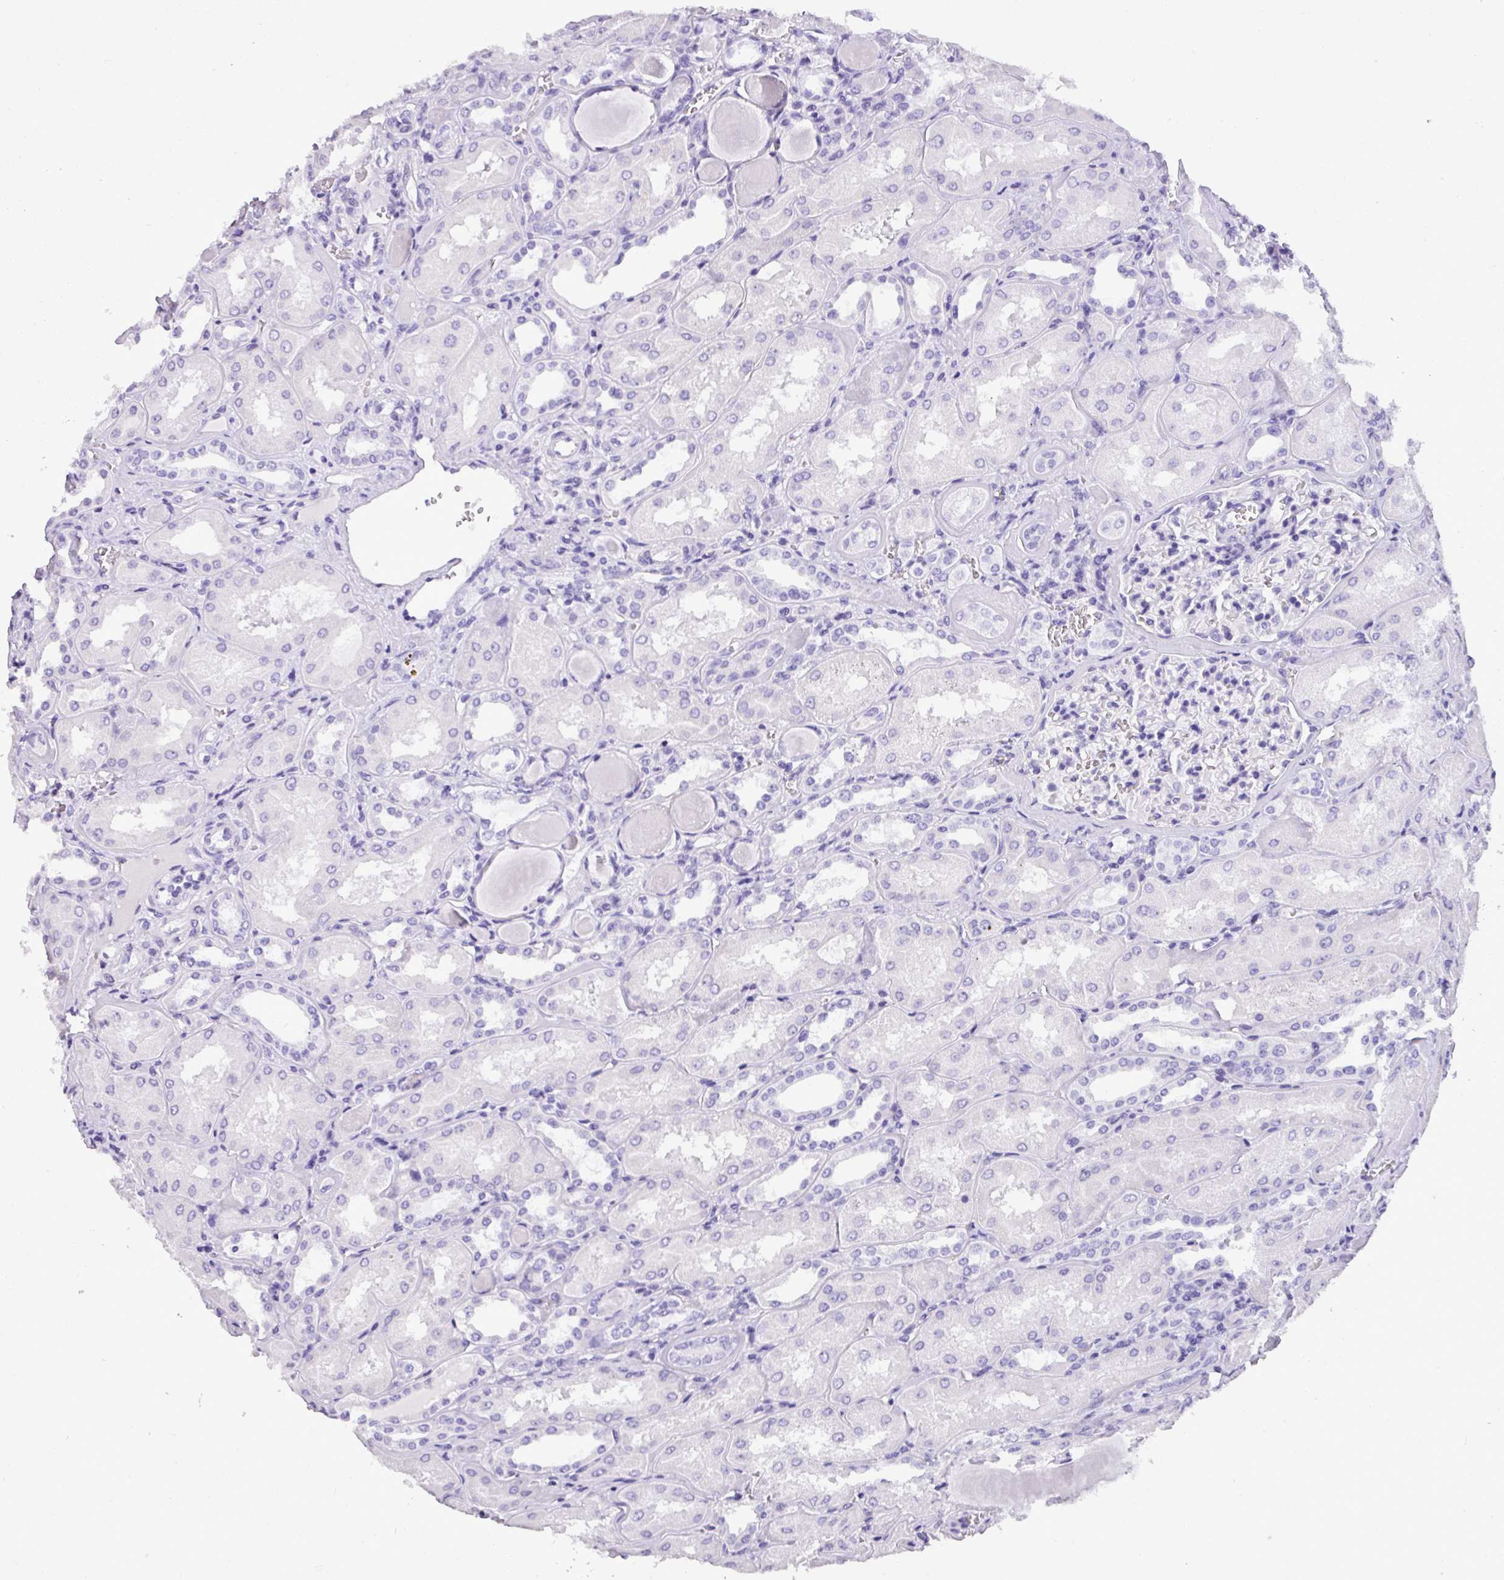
{"staining": {"intensity": "negative", "quantity": "none", "location": "none"}, "tissue": "kidney", "cell_type": "Cells in glomeruli", "image_type": "normal", "snomed": [{"axis": "morphology", "description": "Normal tissue, NOS"}, {"axis": "topography", "description": "Kidney"}], "caption": "Immunohistochemistry micrograph of unremarkable kidney: human kidney stained with DAB (3,3'-diaminobenzidine) displays no significant protein staining in cells in glomeruli.", "gene": "MUC21", "patient": {"sex": "male", "age": 61}}